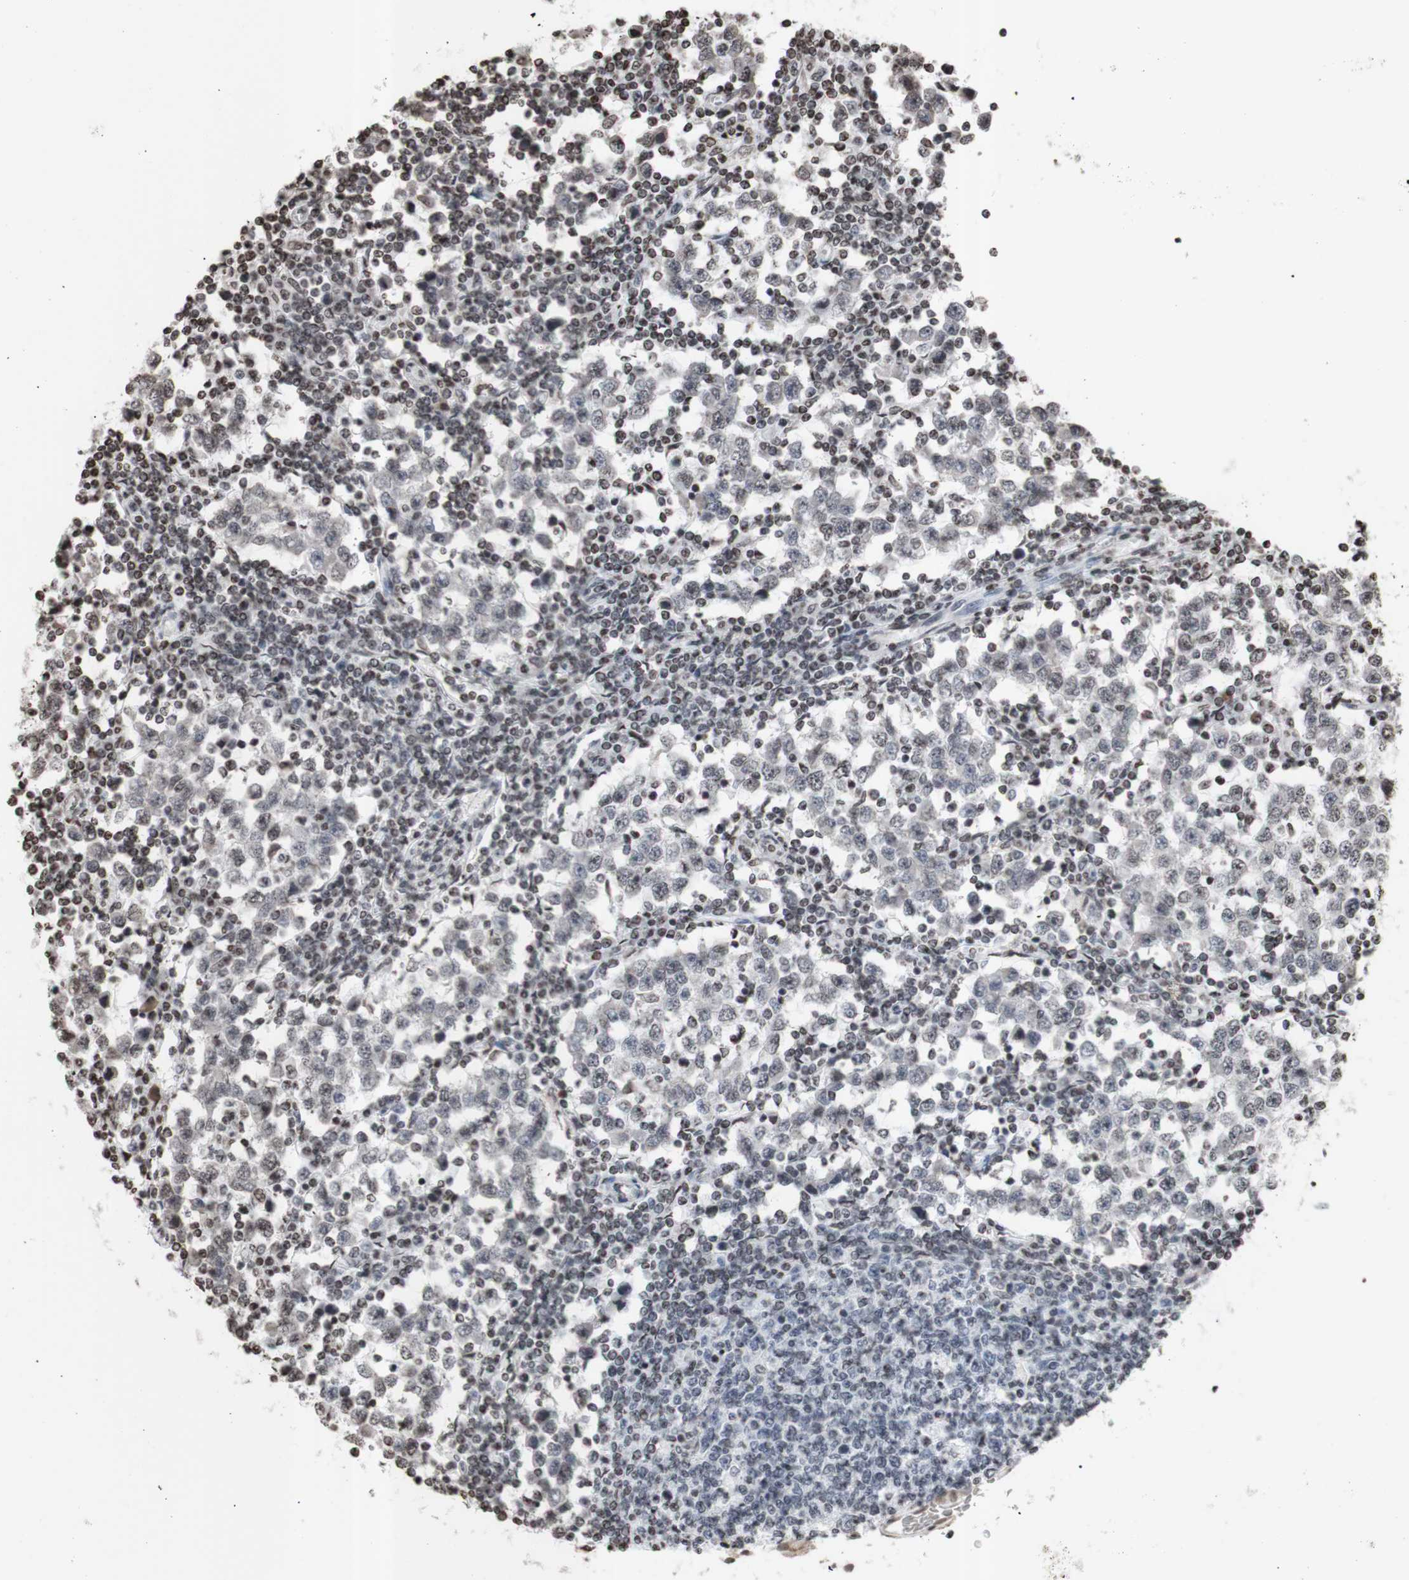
{"staining": {"intensity": "negative", "quantity": "none", "location": "none"}, "tissue": "testis cancer", "cell_type": "Tumor cells", "image_type": "cancer", "snomed": [{"axis": "morphology", "description": "Seminoma, NOS"}, {"axis": "topography", "description": "Testis"}], "caption": "A photomicrograph of human testis seminoma is negative for staining in tumor cells. (DAB immunohistochemistry (IHC), high magnification).", "gene": "SNAI2", "patient": {"sex": "male", "age": 65}}